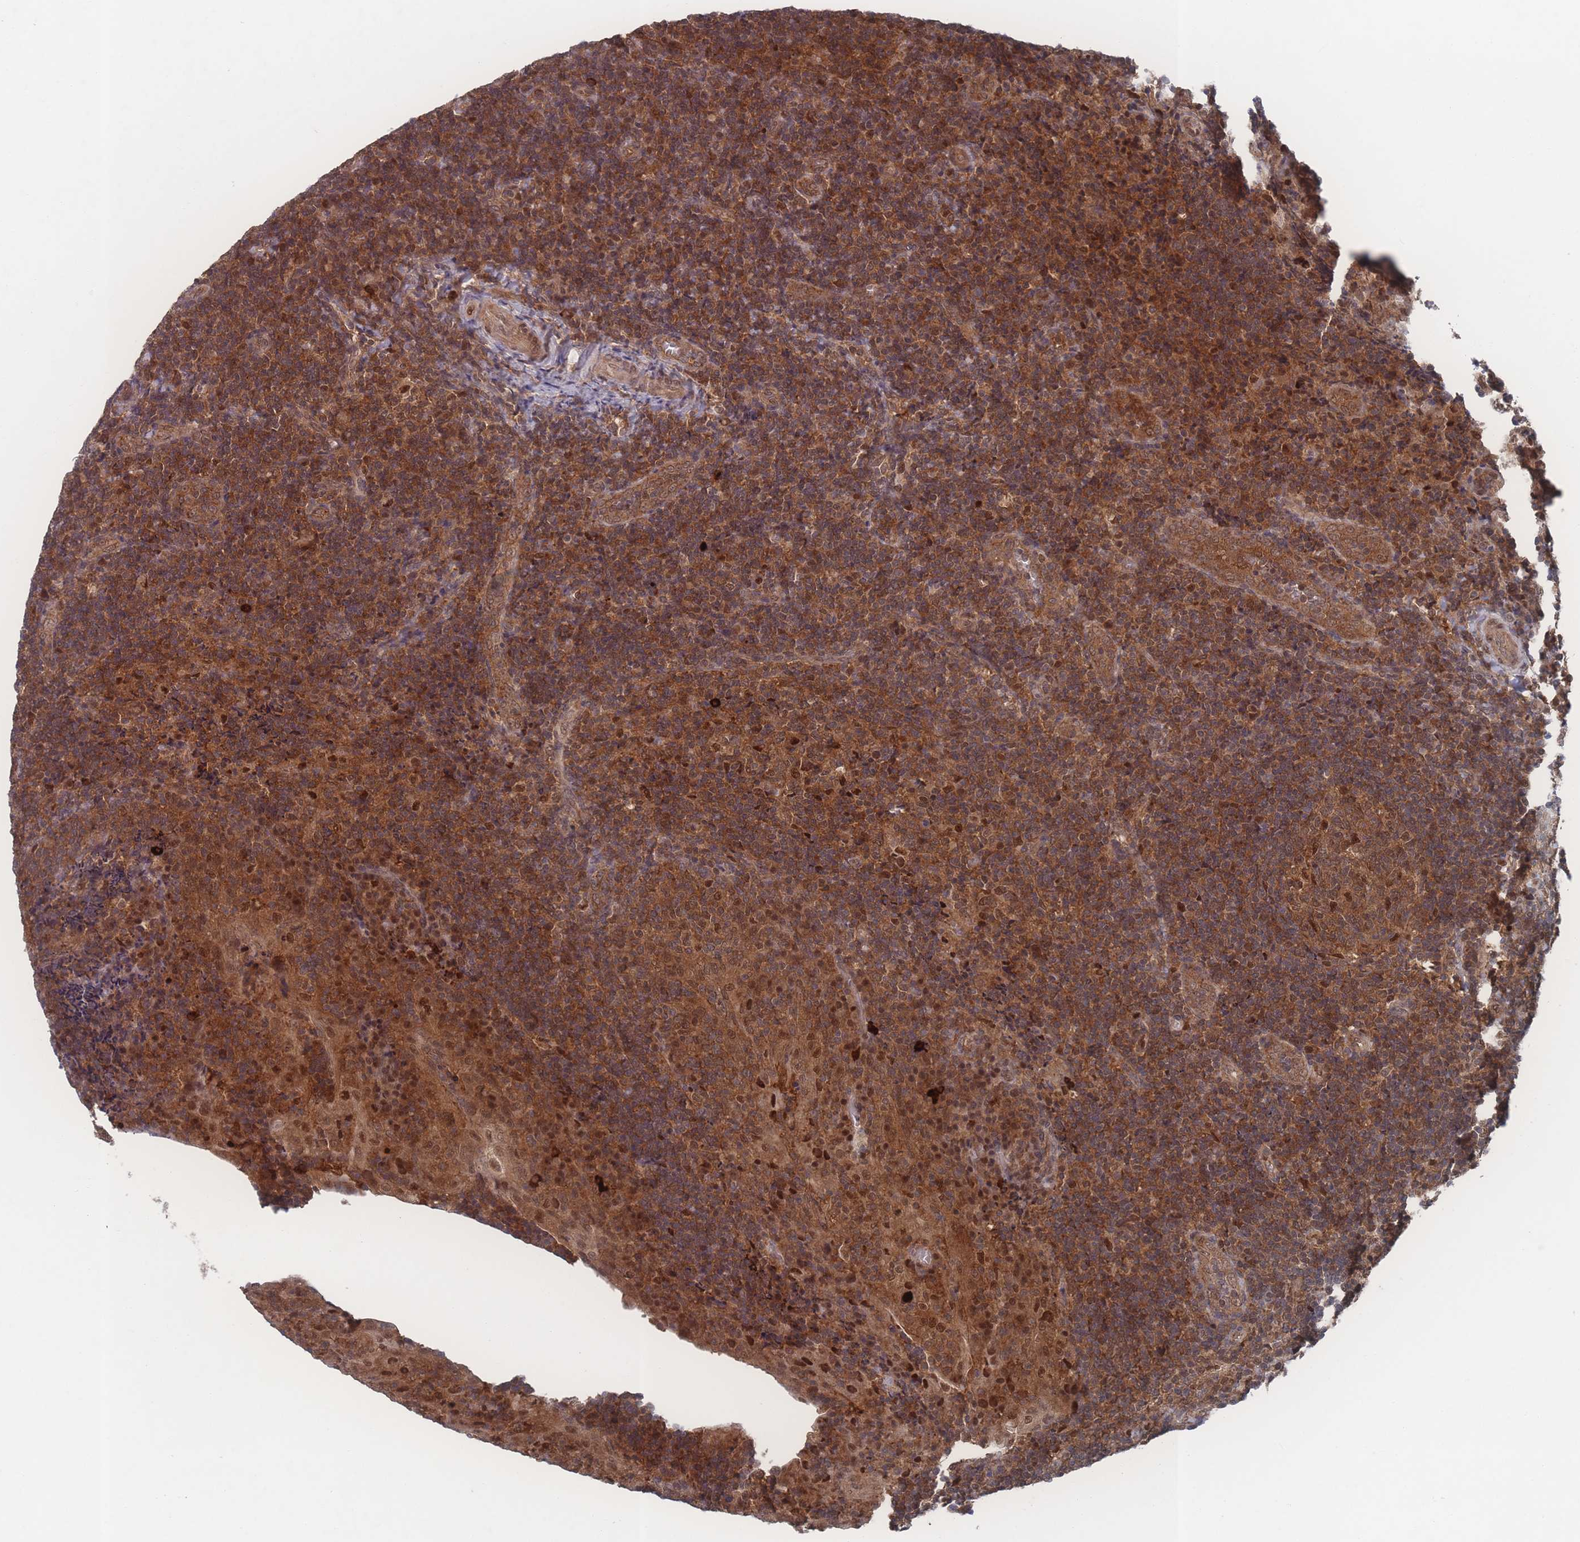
{"staining": {"intensity": "moderate", "quantity": ">75%", "location": "cytoplasmic/membranous"}, "tissue": "tonsil", "cell_type": "Germinal center cells", "image_type": "normal", "snomed": [{"axis": "morphology", "description": "Normal tissue, NOS"}, {"axis": "topography", "description": "Tonsil"}], "caption": "This micrograph demonstrates immunohistochemistry staining of unremarkable human tonsil, with medium moderate cytoplasmic/membranous staining in approximately >75% of germinal center cells.", "gene": "PSMA1", "patient": {"sex": "male", "age": 17}}